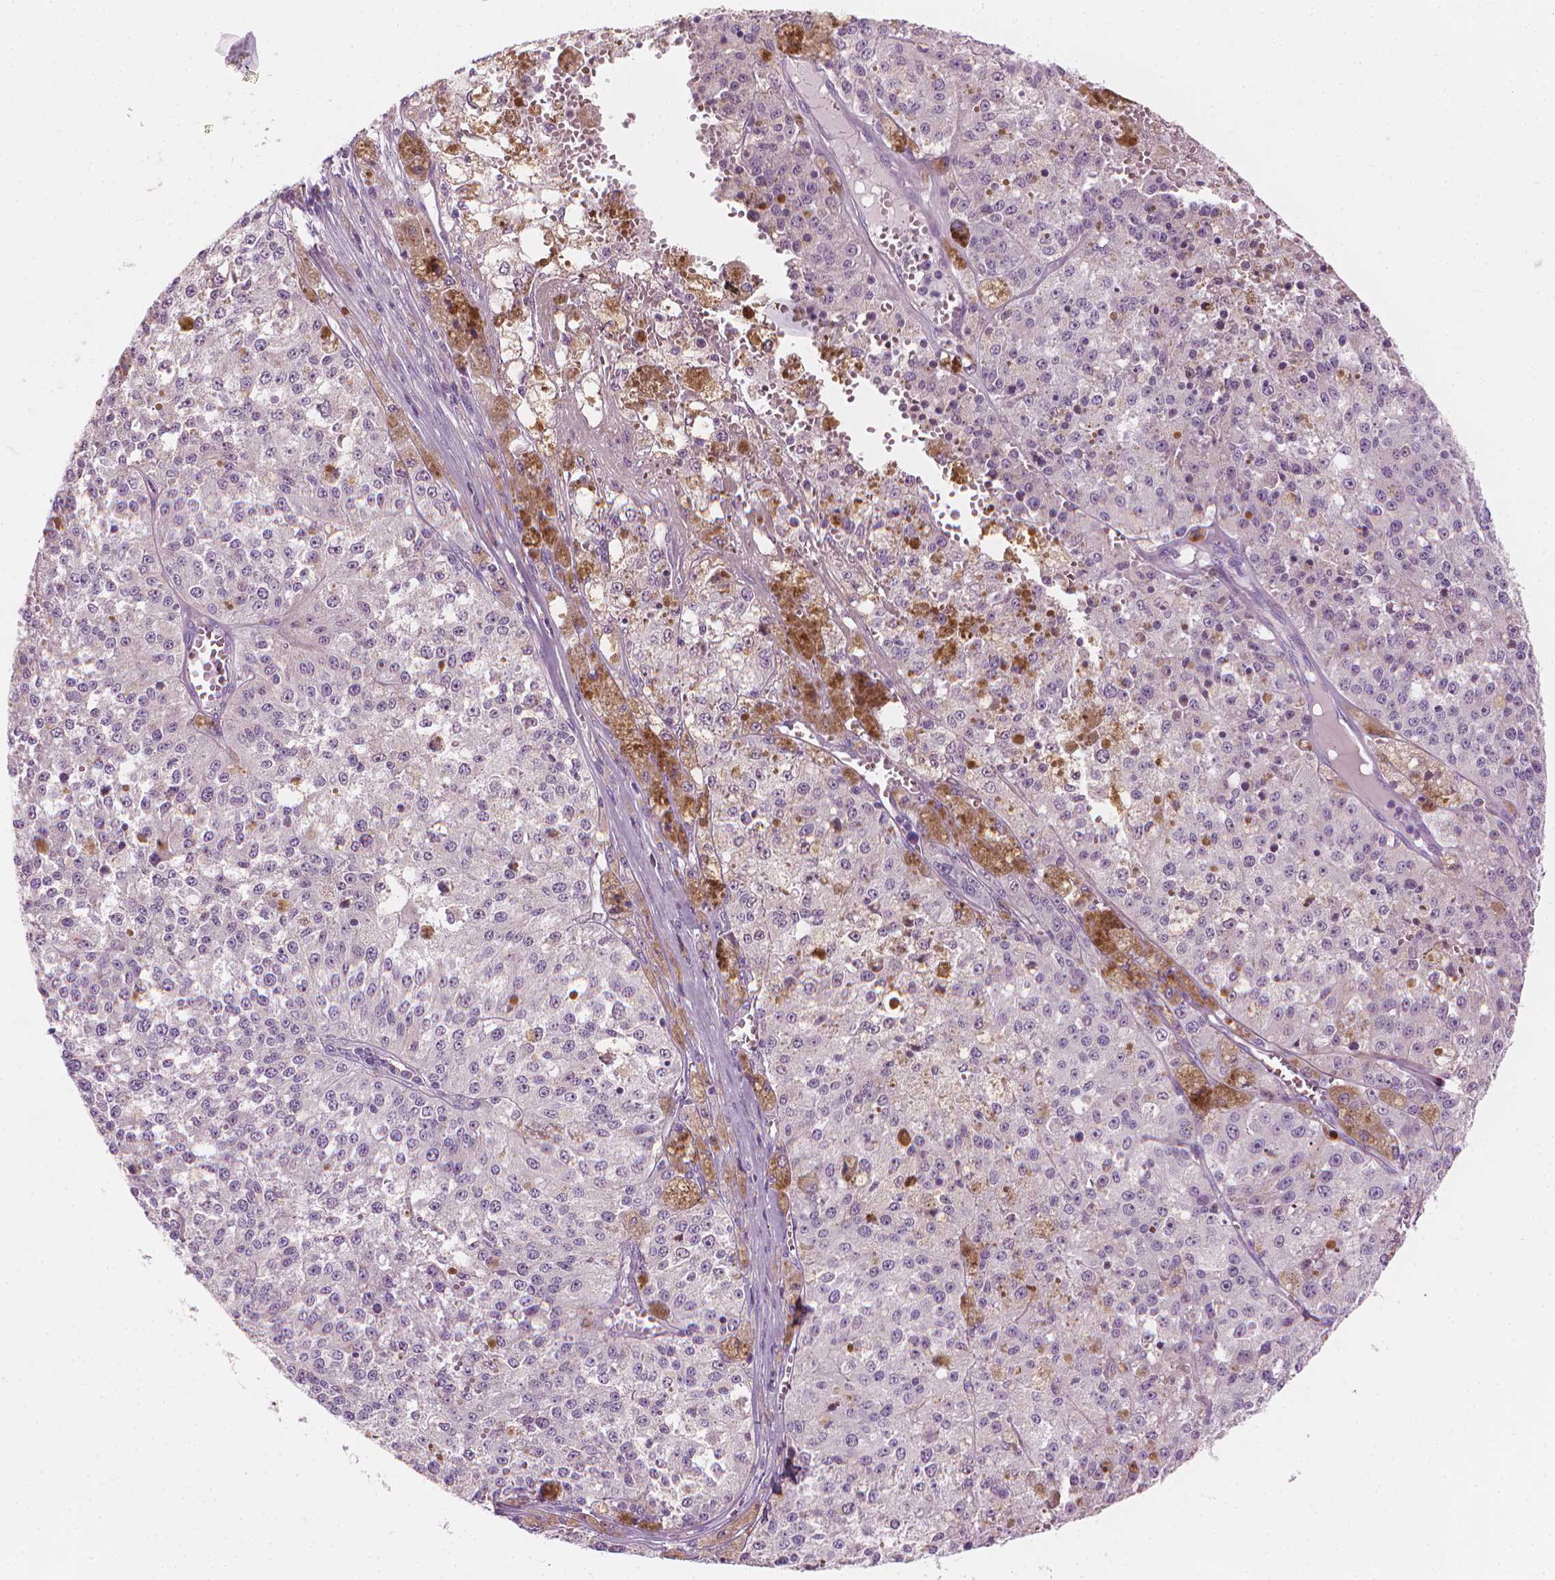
{"staining": {"intensity": "negative", "quantity": "none", "location": "none"}, "tissue": "melanoma", "cell_type": "Tumor cells", "image_type": "cancer", "snomed": [{"axis": "morphology", "description": "Malignant melanoma, Metastatic site"}, {"axis": "topography", "description": "Lymph node"}], "caption": "A high-resolution image shows IHC staining of melanoma, which demonstrates no significant positivity in tumor cells.", "gene": "CFAP126", "patient": {"sex": "female", "age": 64}}